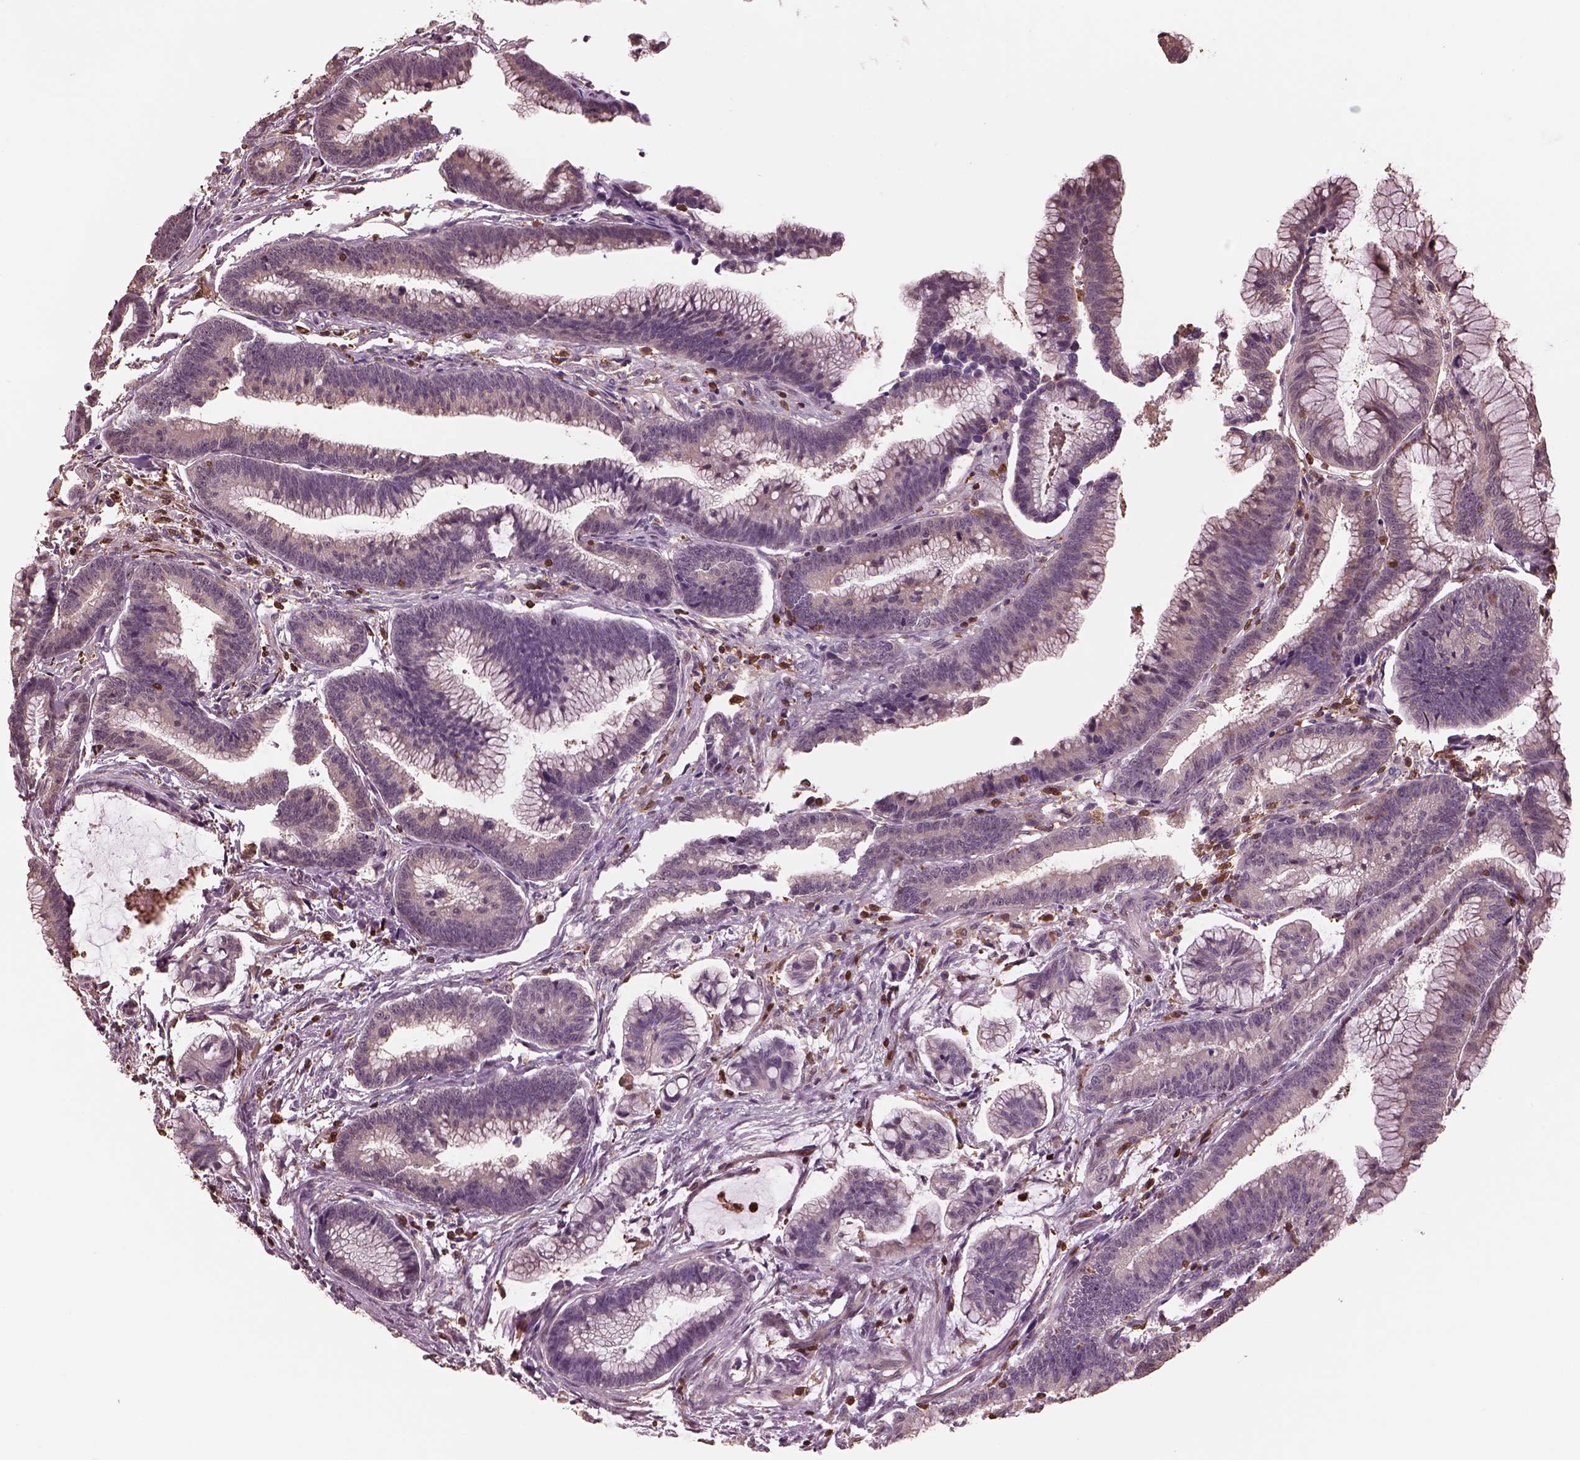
{"staining": {"intensity": "negative", "quantity": "none", "location": "none"}, "tissue": "colorectal cancer", "cell_type": "Tumor cells", "image_type": "cancer", "snomed": [{"axis": "morphology", "description": "Adenocarcinoma, NOS"}, {"axis": "topography", "description": "Colon"}], "caption": "Colorectal adenocarcinoma stained for a protein using immunohistochemistry (IHC) displays no staining tumor cells.", "gene": "IL31RA", "patient": {"sex": "female", "age": 78}}